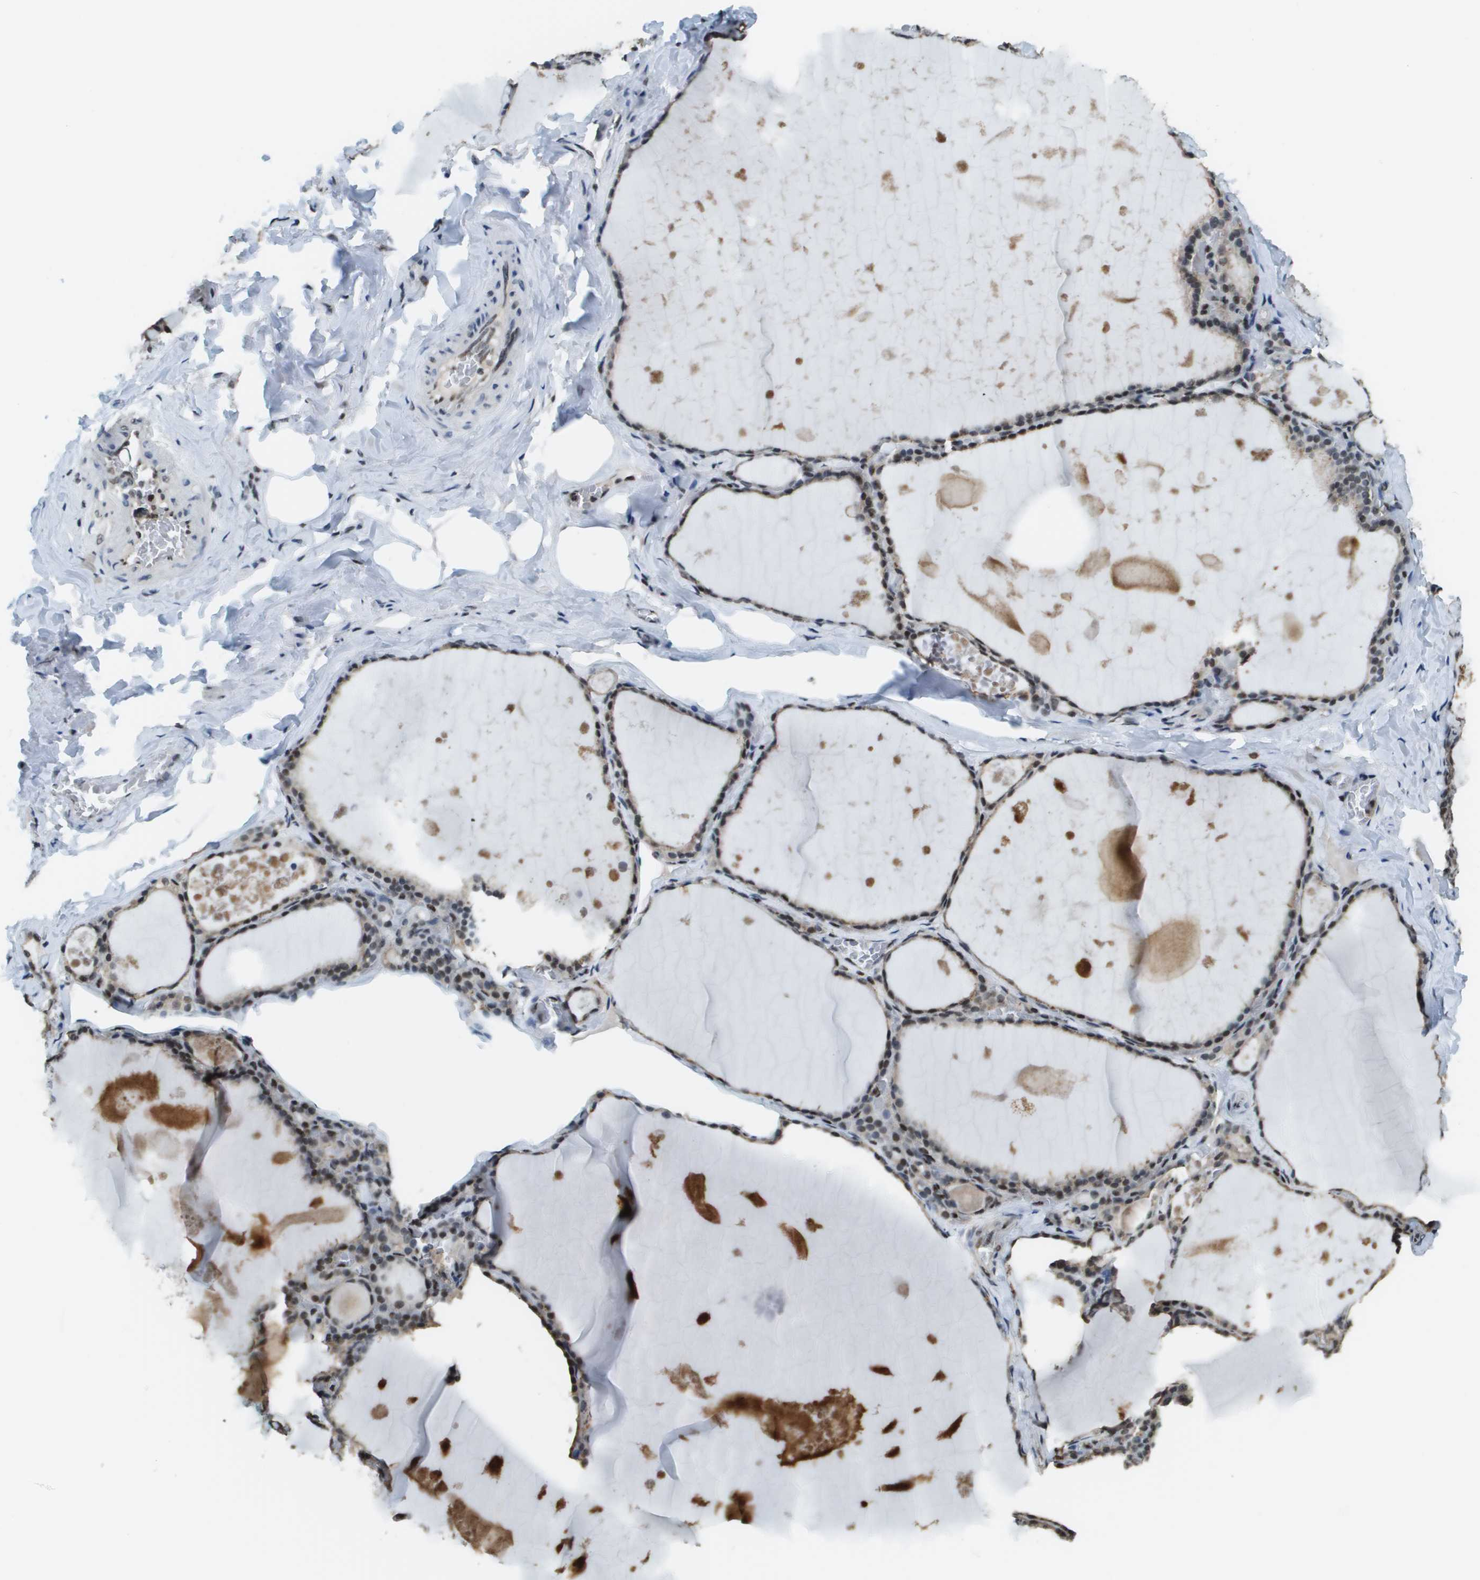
{"staining": {"intensity": "moderate", "quantity": ">75%", "location": "nuclear"}, "tissue": "thyroid gland", "cell_type": "Glandular cells", "image_type": "normal", "snomed": [{"axis": "morphology", "description": "Normal tissue, NOS"}, {"axis": "topography", "description": "Thyroid gland"}], "caption": "A photomicrograph of thyroid gland stained for a protein demonstrates moderate nuclear brown staining in glandular cells. (IHC, brightfield microscopy, high magnification).", "gene": "SP100", "patient": {"sex": "male", "age": 56}}